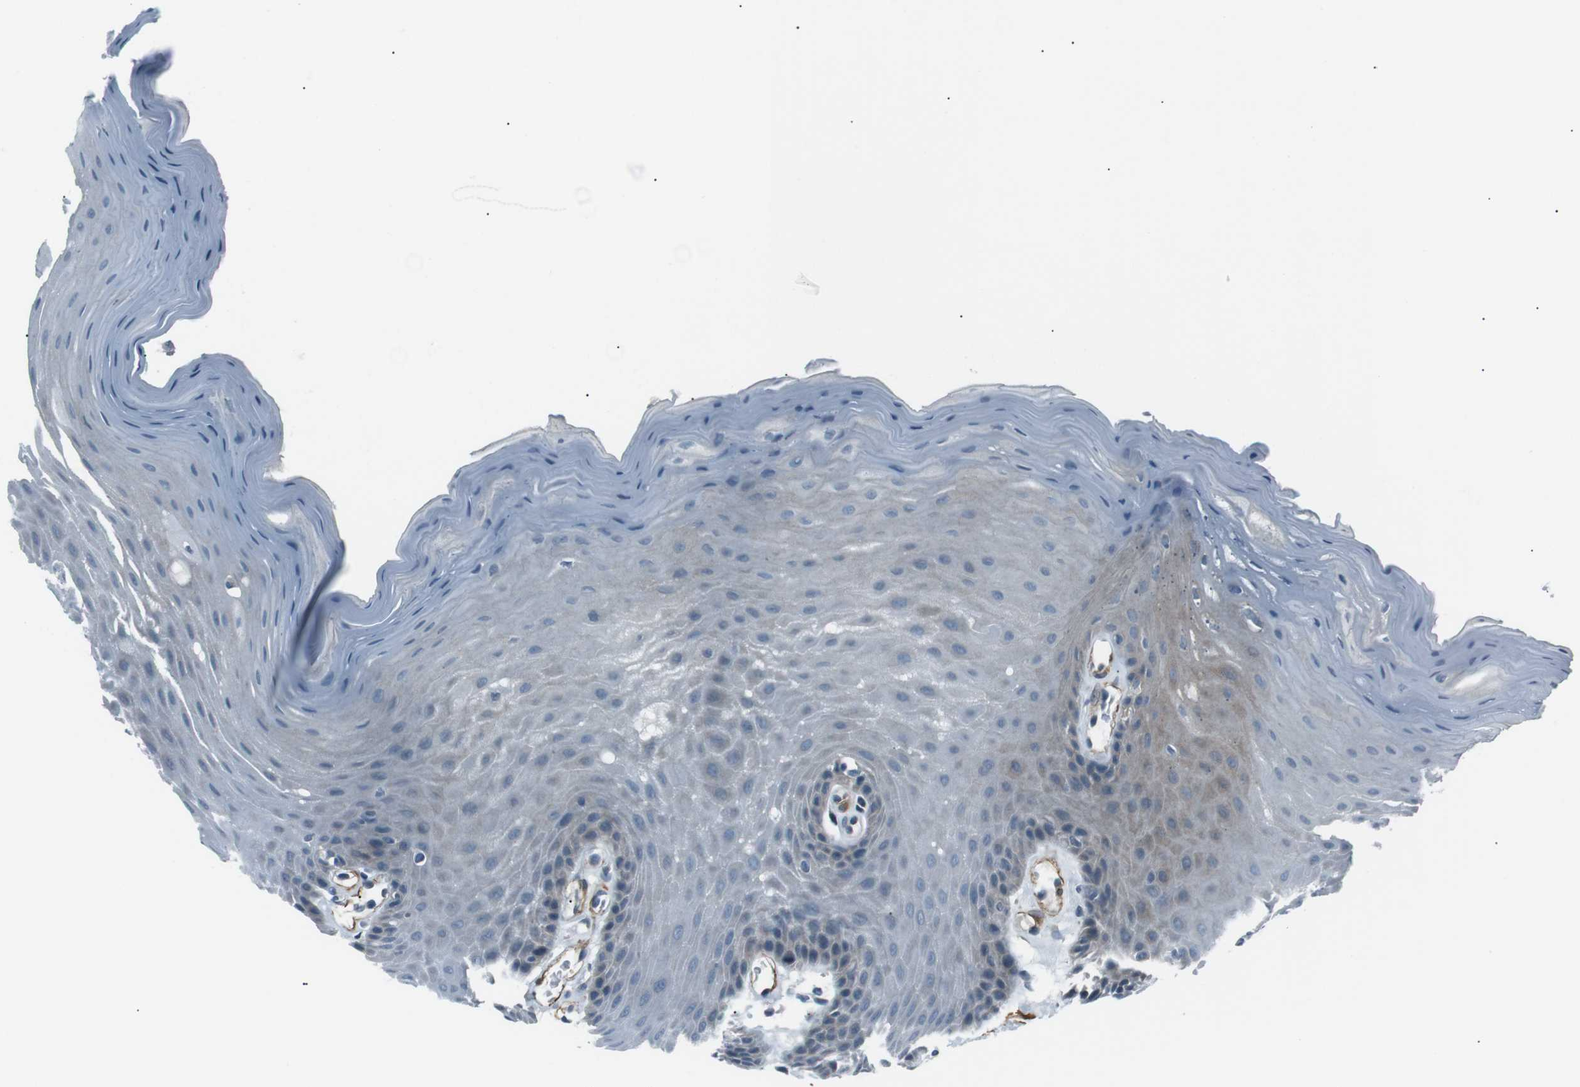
{"staining": {"intensity": "weak", "quantity": "<25%", "location": "cytoplasmic/membranous"}, "tissue": "oral mucosa", "cell_type": "Squamous epithelial cells", "image_type": "normal", "snomed": [{"axis": "morphology", "description": "Normal tissue, NOS"}, {"axis": "morphology", "description": "Squamous cell carcinoma, NOS"}, {"axis": "topography", "description": "Skeletal muscle"}, {"axis": "topography", "description": "Adipose tissue"}, {"axis": "topography", "description": "Vascular tissue"}, {"axis": "topography", "description": "Oral tissue"}, {"axis": "topography", "description": "Peripheral nerve tissue"}, {"axis": "topography", "description": "Head-Neck"}], "caption": "DAB immunohistochemical staining of benign oral mucosa reveals no significant staining in squamous epithelial cells. The staining is performed using DAB brown chromogen with nuclei counter-stained in using hematoxylin.", "gene": "PDLIM5", "patient": {"sex": "male", "age": 71}}